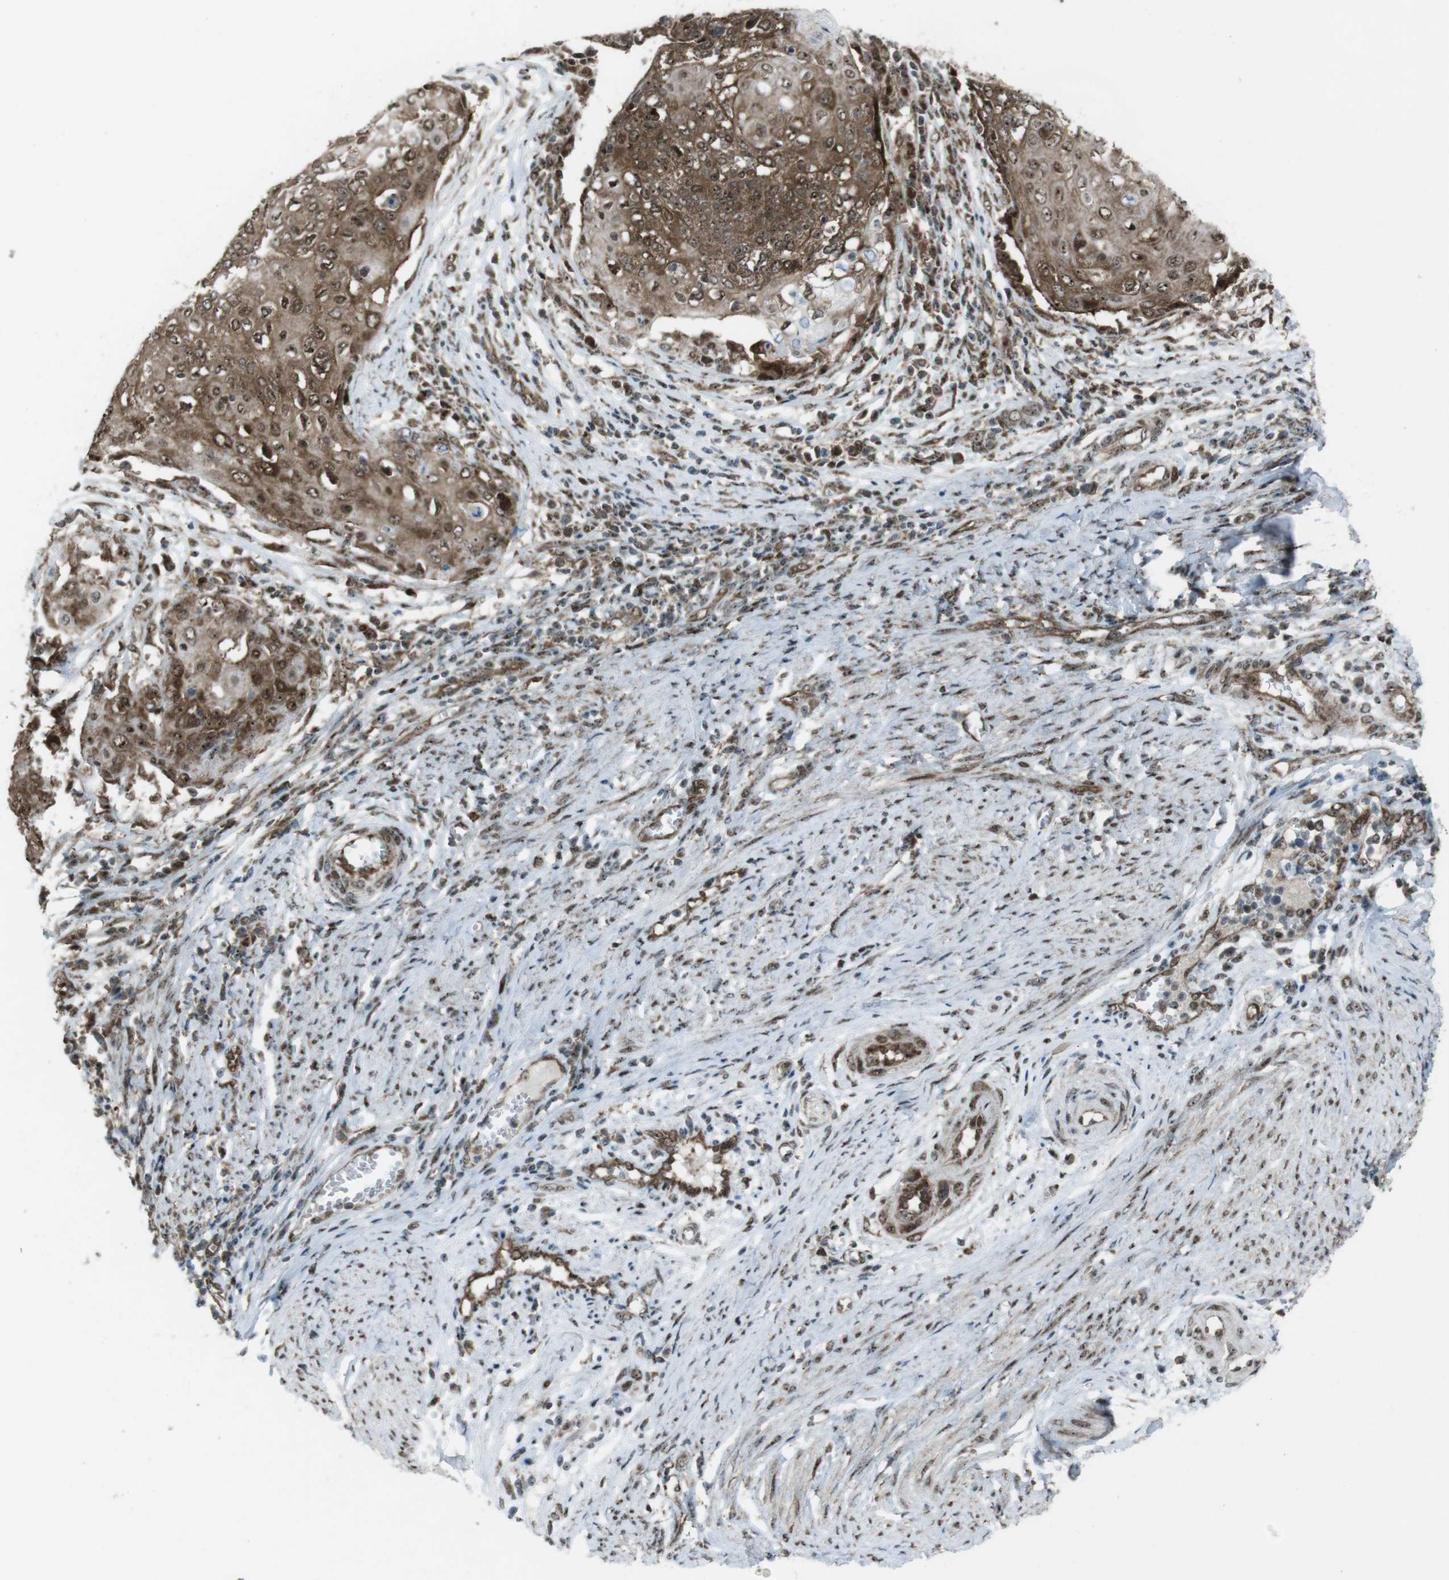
{"staining": {"intensity": "moderate", "quantity": ">75%", "location": "cytoplasmic/membranous,nuclear"}, "tissue": "cervical cancer", "cell_type": "Tumor cells", "image_type": "cancer", "snomed": [{"axis": "morphology", "description": "Squamous cell carcinoma, NOS"}, {"axis": "topography", "description": "Cervix"}], "caption": "An immunohistochemistry micrograph of tumor tissue is shown. Protein staining in brown highlights moderate cytoplasmic/membranous and nuclear positivity in cervical cancer within tumor cells.", "gene": "CSNK1D", "patient": {"sex": "female", "age": 39}}